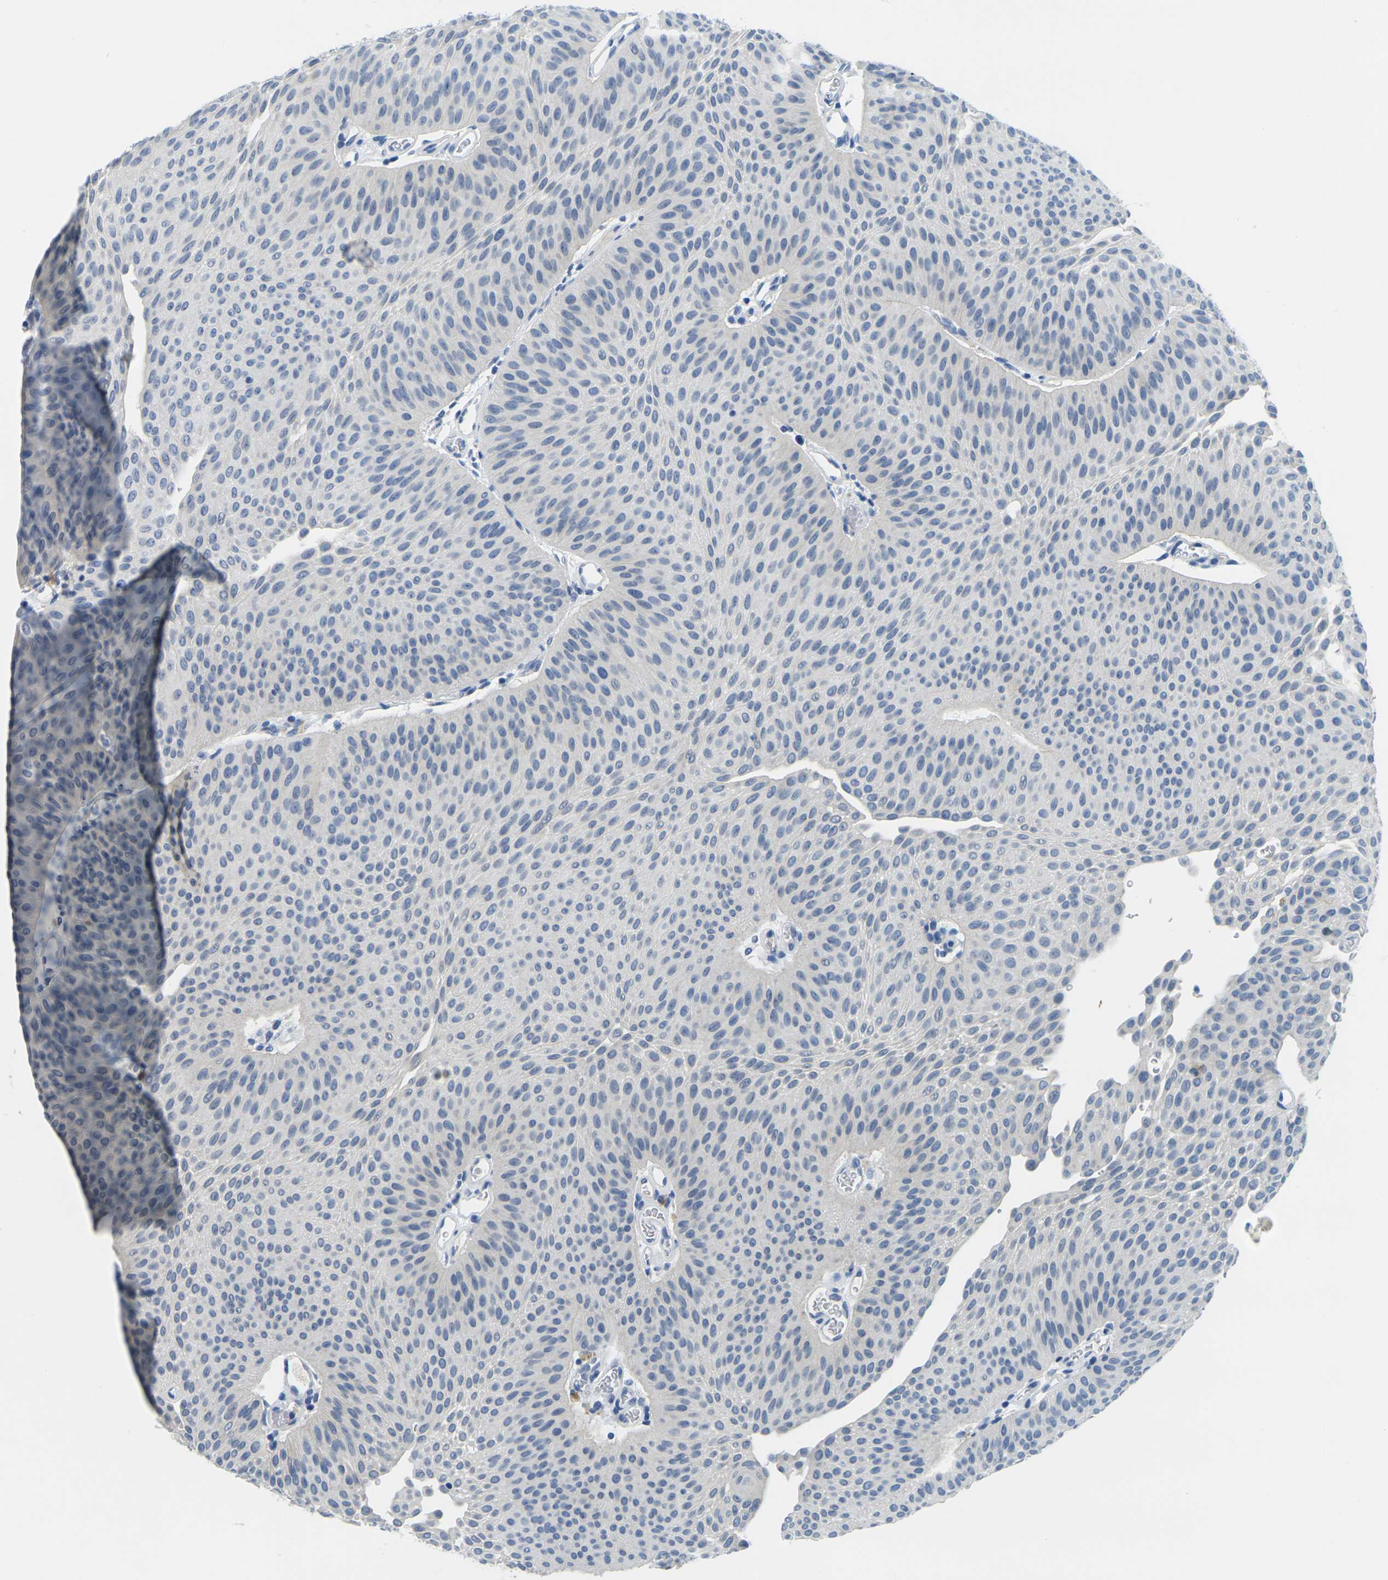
{"staining": {"intensity": "negative", "quantity": "none", "location": "none"}, "tissue": "urothelial cancer", "cell_type": "Tumor cells", "image_type": "cancer", "snomed": [{"axis": "morphology", "description": "Urothelial carcinoma, Low grade"}, {"axis": "topography", "description": "Urinary bladder"}], "caption": "There is no significant staining in tumor cells of low-grade urothelial carcinoma. Brightfield microscopy of immunohistochemistry stained with DAB (3,3'-diaminobenzidine) (brown) and hematoxylin (blue), captured at high magnification.", "gene": "FAM3D", "patient": {"sex": "female", "age": 60}}